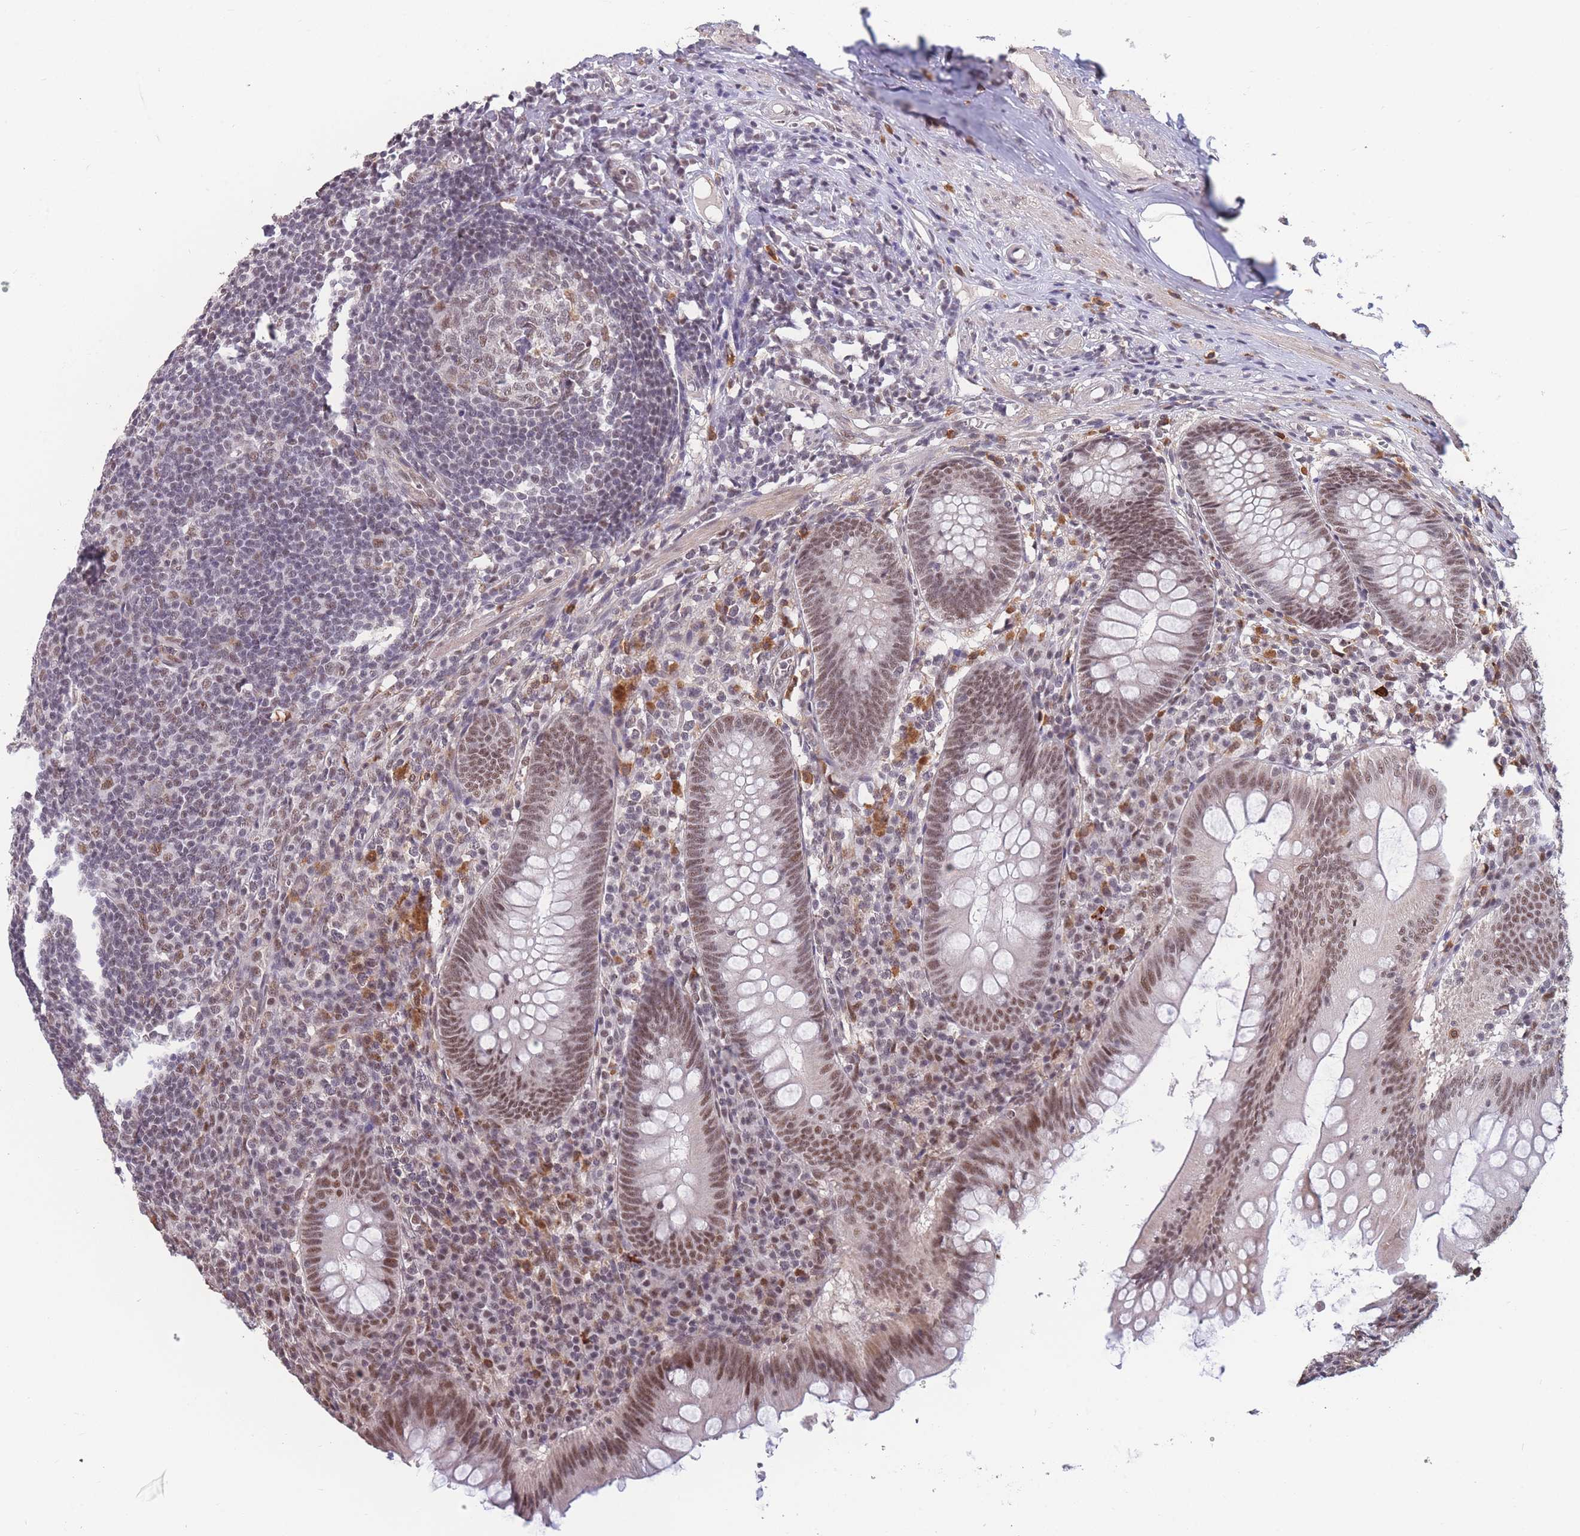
{"staining": {"intensity": "moderate", "quantity": ">75%", "location": "nuclear"}, "tissue": "appendix", "cell_type": "Glandular cells", "image_type": "normal", "snomed": [{"axis": "morphology", "description": "Normal tissue, NOS"}, {"axis": "topography", "description": "Appendix"}], "caption": "Appendix stained with a brown dye reveals moderate nuclear positive expression in approximately >75% of glandular cells.", "gene": "SNRPA1", "patient": {"sex": "male", "age": 56}}